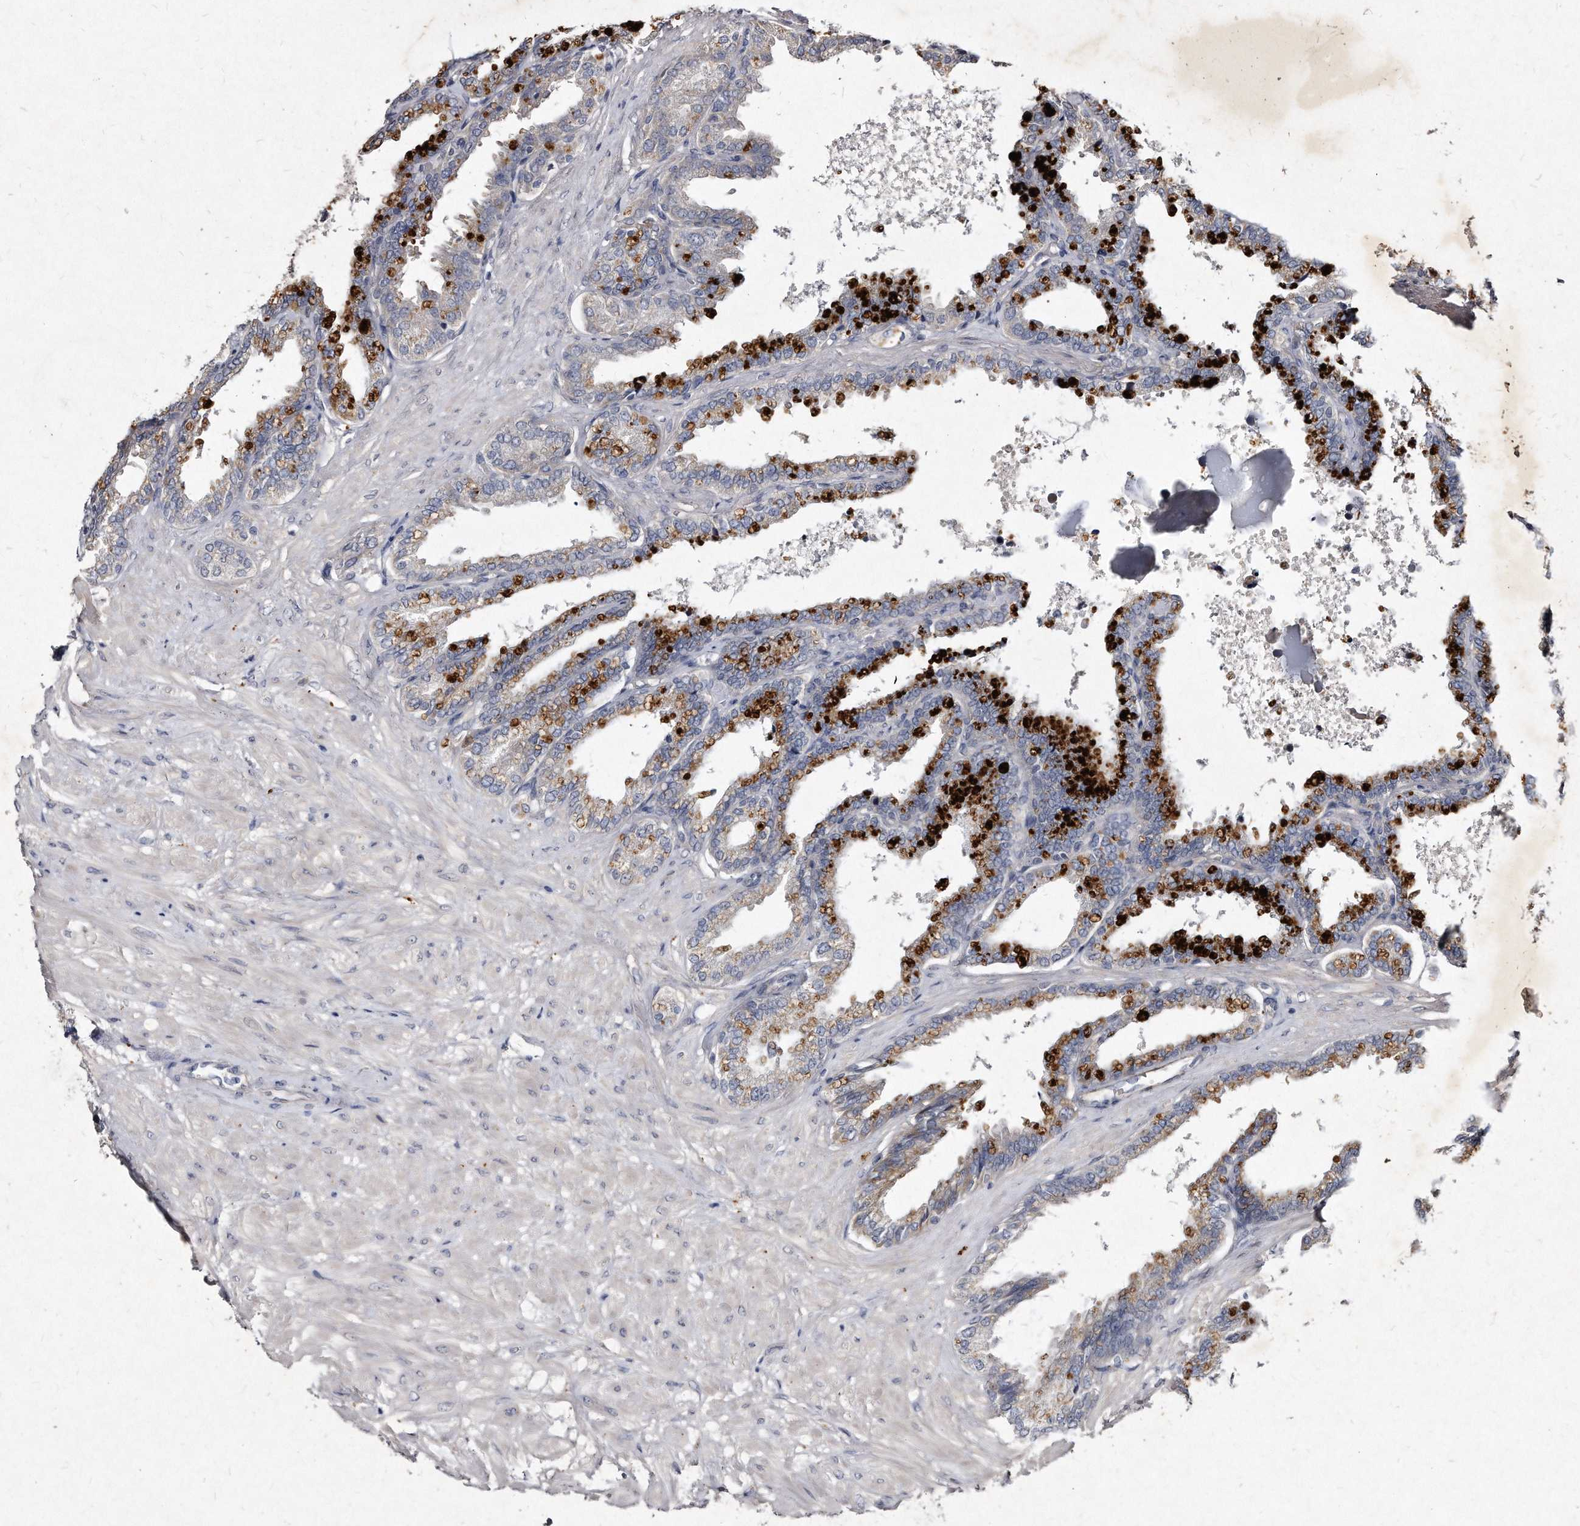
{"staining": {"intensity": "negative", "quantity": "none", "location": "none"}, "tissue": "seminal vesicle", "cell_type": "Glandular cells", "image_type": "normal", "snomed": [{"axis": "morphology", "description": "Normal tissue, NOS"}, {"axis": "topography", "description": "Seminal veicle"}], "caption": "An image of seminal vesicle stained for a protein demonstrates no brown staining in glandular cells. (Immunohistochemistry (ihc), brightfield microscopy, high magnification).", "gene": "KLHDC3", "patient": {"sex": "male", "age": 46}}